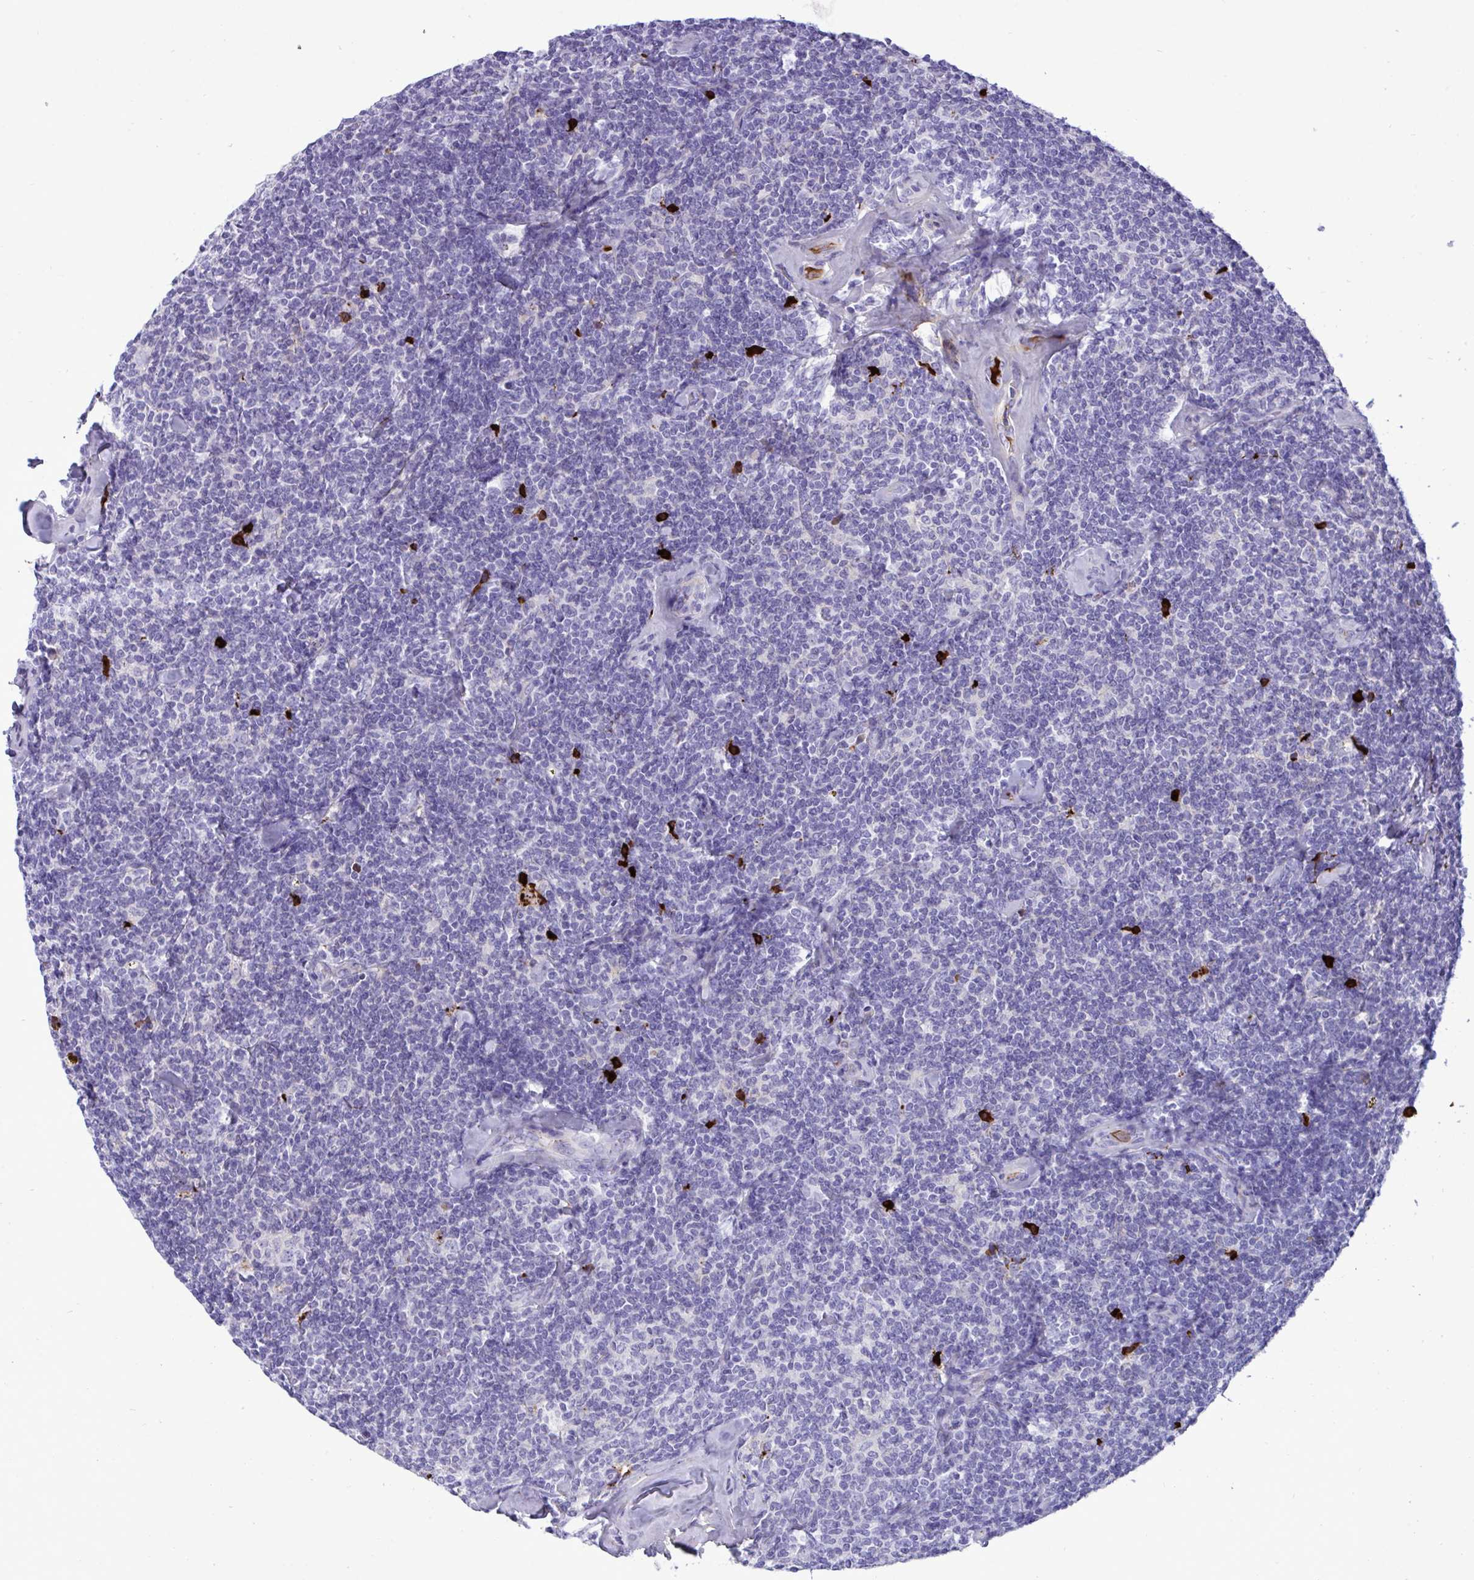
{"staining": {"intensity": "negative", "quantity": "none", "location": "none"}, "tissue": "lymphoma", "cell_type": "Tumor cells", "image_type": "cancer", "snomed": [{"axis": "morphology", "description": "Malignant lymphoma, non-Hodgkin's type, Low grade"}, {"axis": "topography", "description": "Lymph node"}], "caption": "Immunohistochemistry photomicrograph of lymphoma stained for a protein (brown), which displays no staining in tumor cells.", "gene": "F2", "patient": {"sex": "female", "age": 56}}